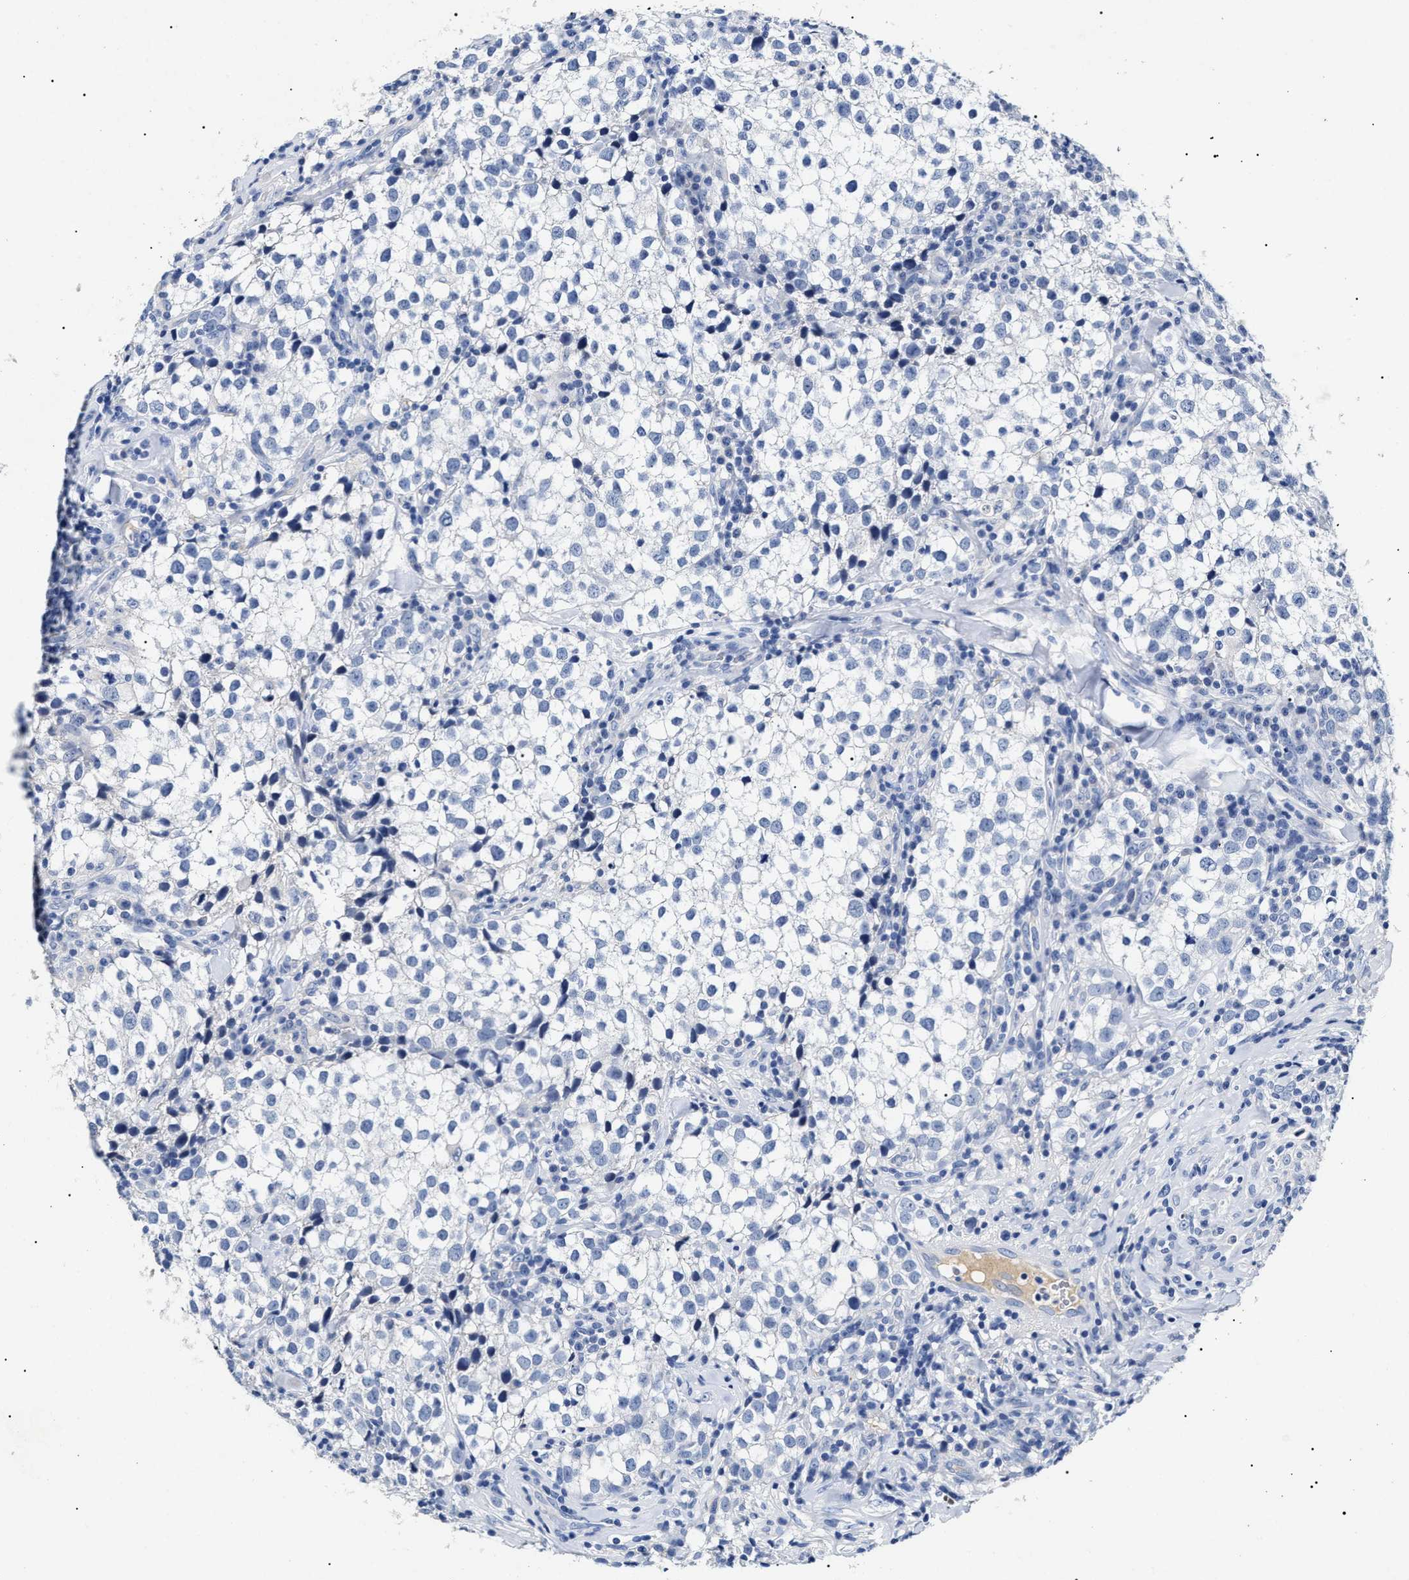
{"staining": {"intensity": "negative", "quantity": "none", "location": "none"}, "tissue": "testis cancer", "cell_type": "Tumor cells", "image_type": "cancer", "snomed": [{"axis": "morphology", "description": "Seminoma, NOS"}, {"axis": "morphology", "description": "Carcinoma, Embryonal, NOS"}, {"axis": "topography", "description": "Testis"}], "caption": "A photomicrograph of human embryonal carcinoma (testis) is negative for staining in tumor cells.", "gene": "LRRC8E", "patient": {"sex": "male", "age": 36}}